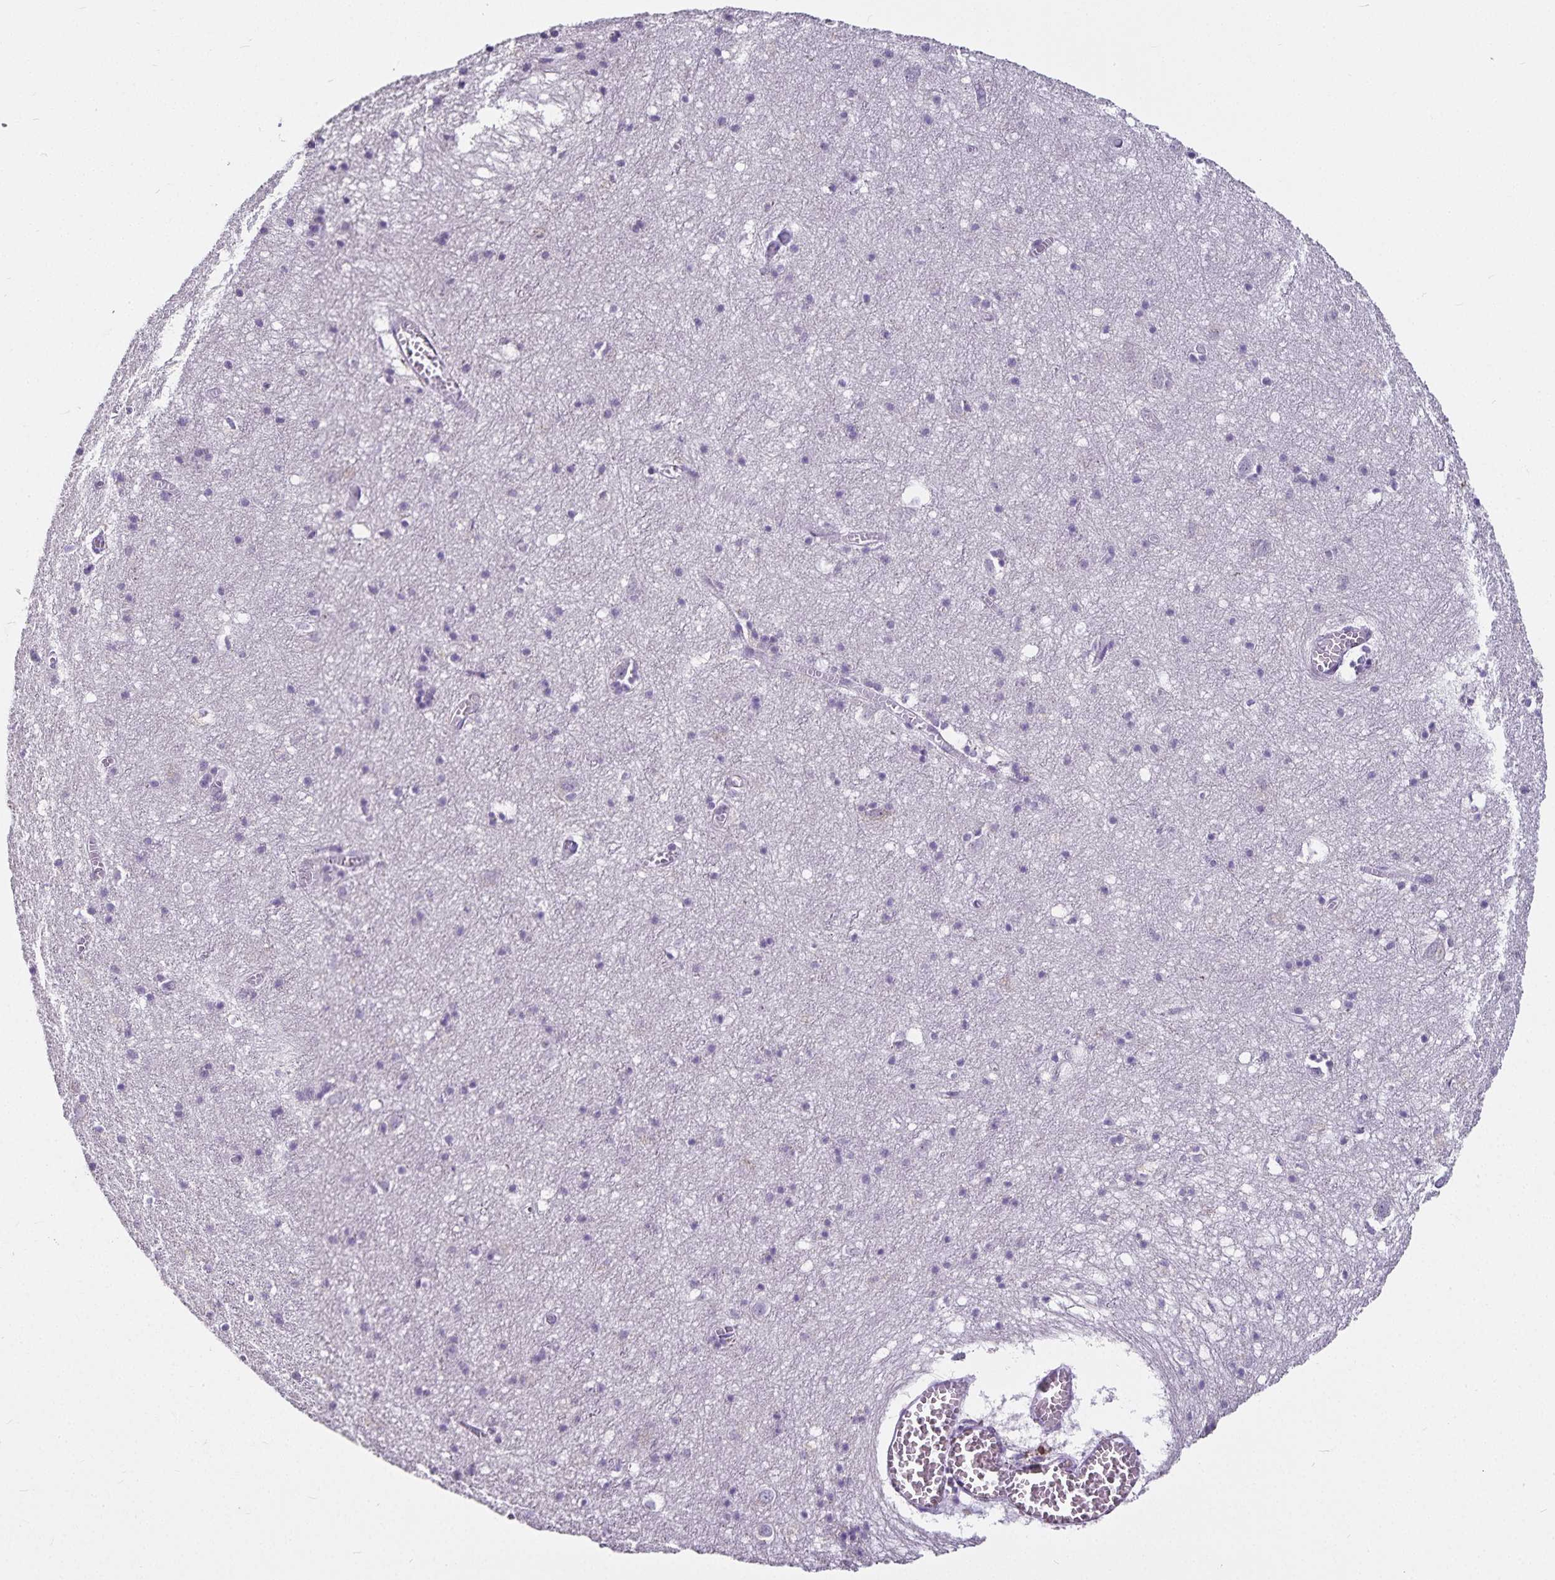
{"staining": {"intensity": "negative", "quantity": "none", "location": "none"}, "tissue": "cerebral cortex", "cell_type": "Endothelial cells", "image_type": "normal", "snomed": [{"axis": "morphology", "description": "Normal tissue, NOS"}, {"axis": "topography", "description": "Cerebral cortex"}], "caption": "DAB immunohistochemical staining of unremarkable human cerebral cortex demonstrates no significant positivity in endothelial cells.", "gene": "CA12", "patient": {"sex": "male", "age": 70}}